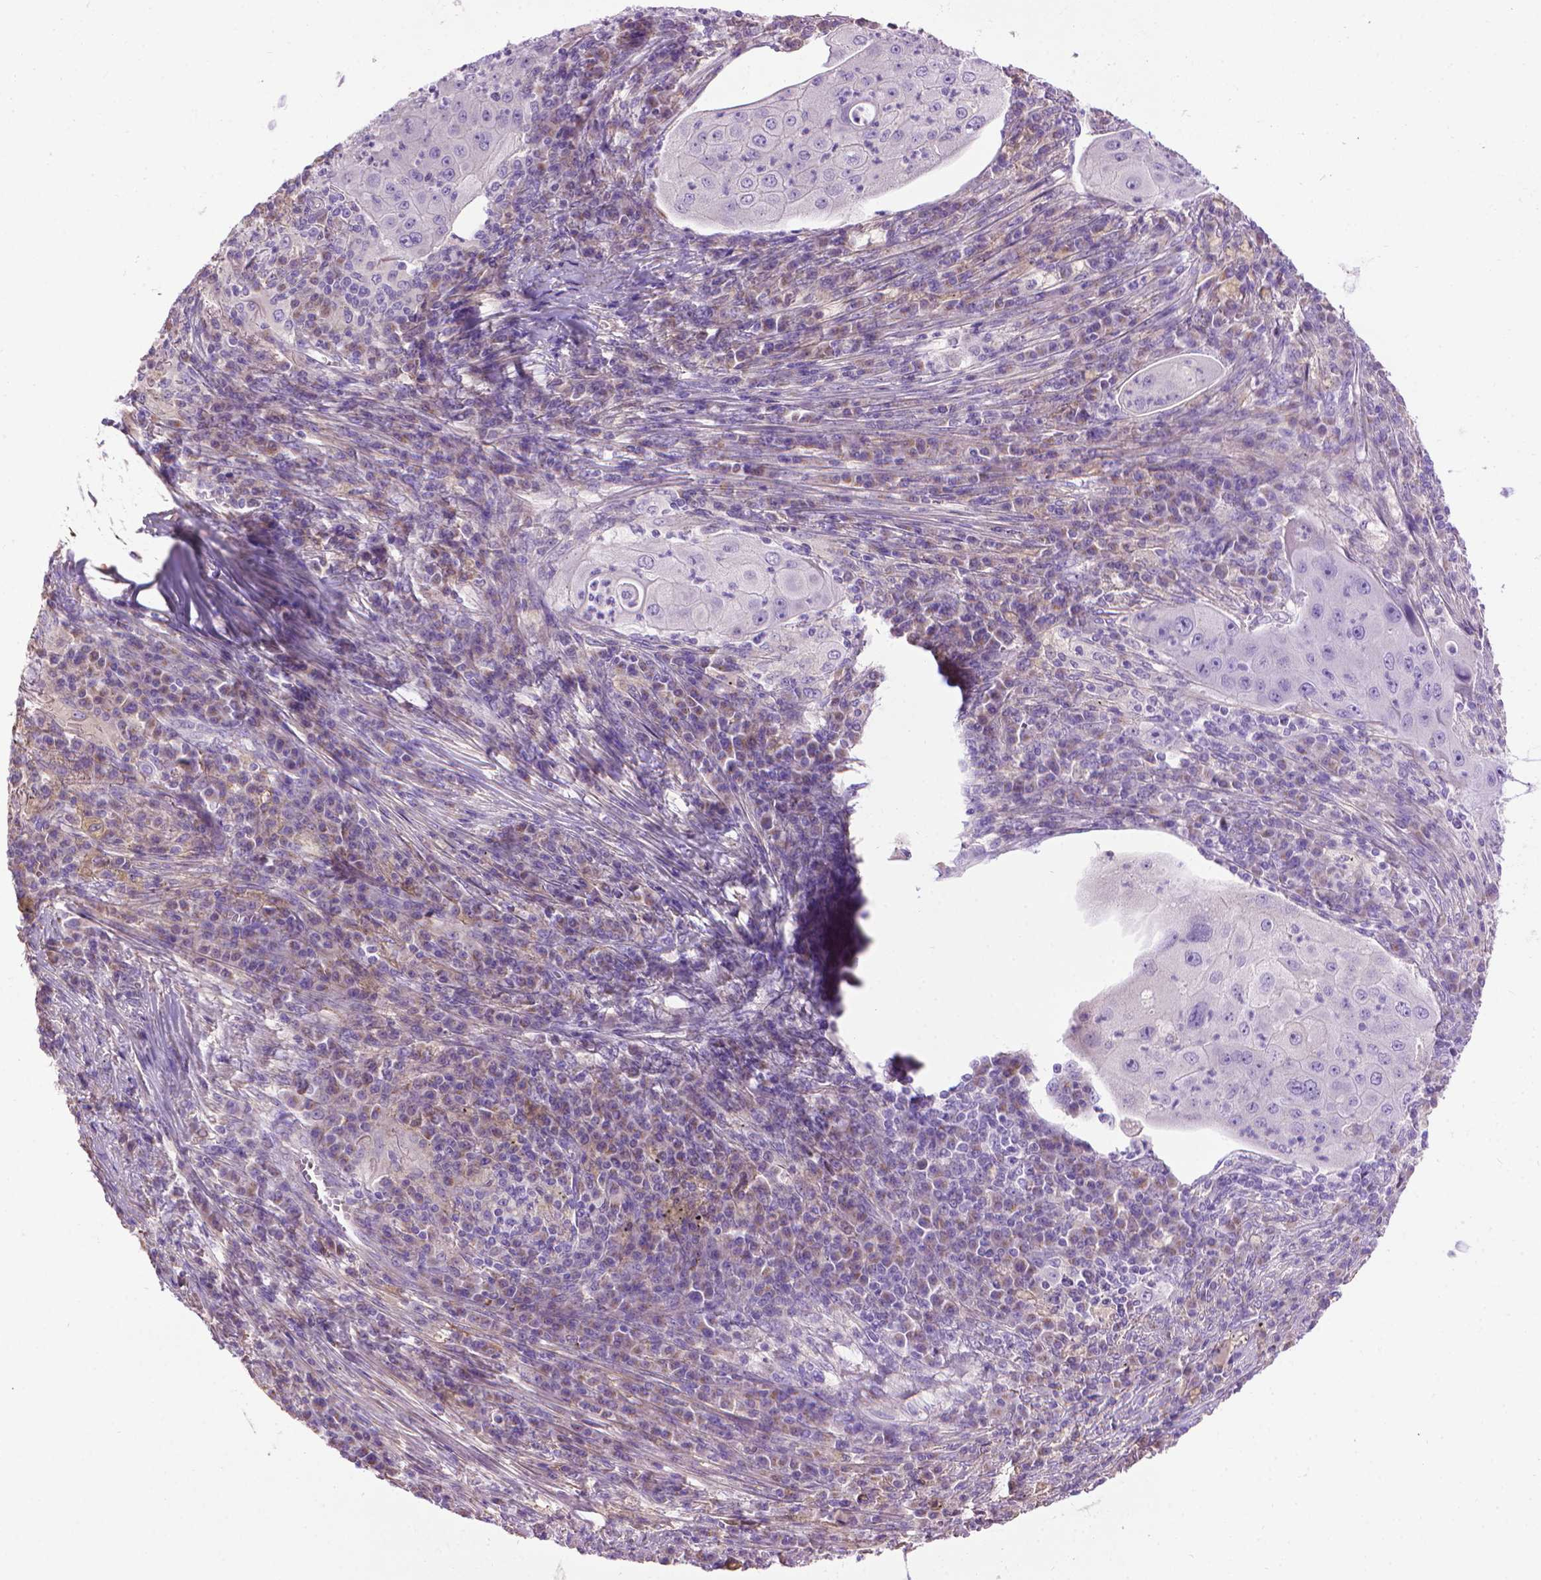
{"staining": {"intensity": "negative", "quantity": "none", "location": "none"}, "tissue": "lung cancer", "cell_type": "Tumor cells", "image_type": "cancer", "snomed": [{"axis": "morphology", "description": "Squamous cell carcinoma, NOS"}, {"axis": "topography", "description": "Lung"}], "caption": "A high-resolution image shows immunohistochemistry staining of lung squamous cell carcinoma, which exhibits no significant expression in tumor cells.", "gene": "AQP10", "patient": {"sex": "female", "age": 59}}